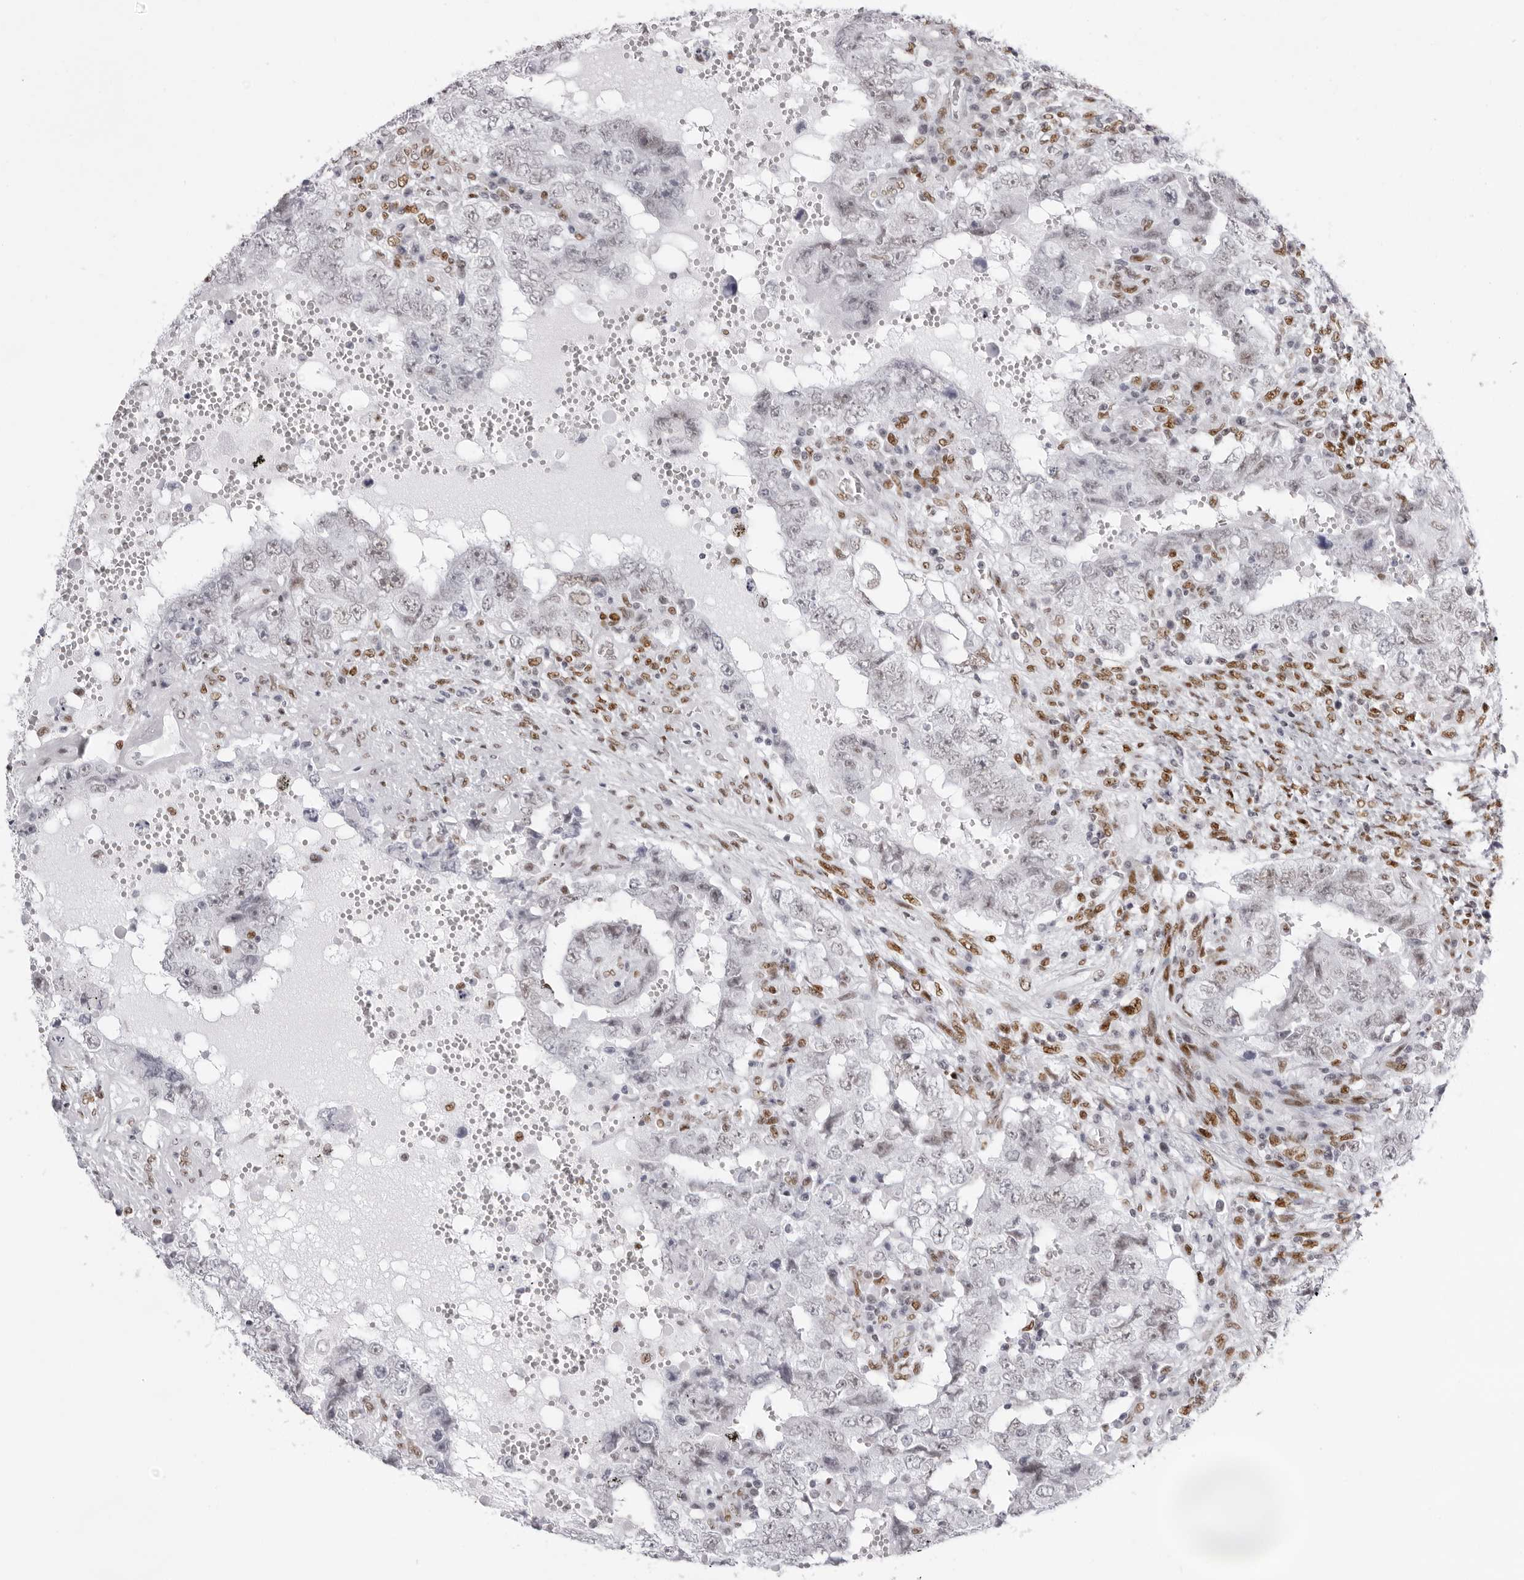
{"staining": {"intensity": "negative", "quantity": "none", "location": "none"}, "tissue": "testis cancer", "cell_type": "Tumor cells", "image_type": "cancer", "snomed": [{"axis": "morphology", "description": "Carcinoma, Embryonal, NOS"}, {"axis": "topography", "description": "Testis"}], "caption": "The immunohistochemistry (IHC) micrograph has no significant staining in tumor cells of testis embryonal carcinoma tissue. (DAB immunohistochemistry (IHC), high magnification).", "gene": "IRF2BP2", "patient": {"sex": "male", "age": 26}}